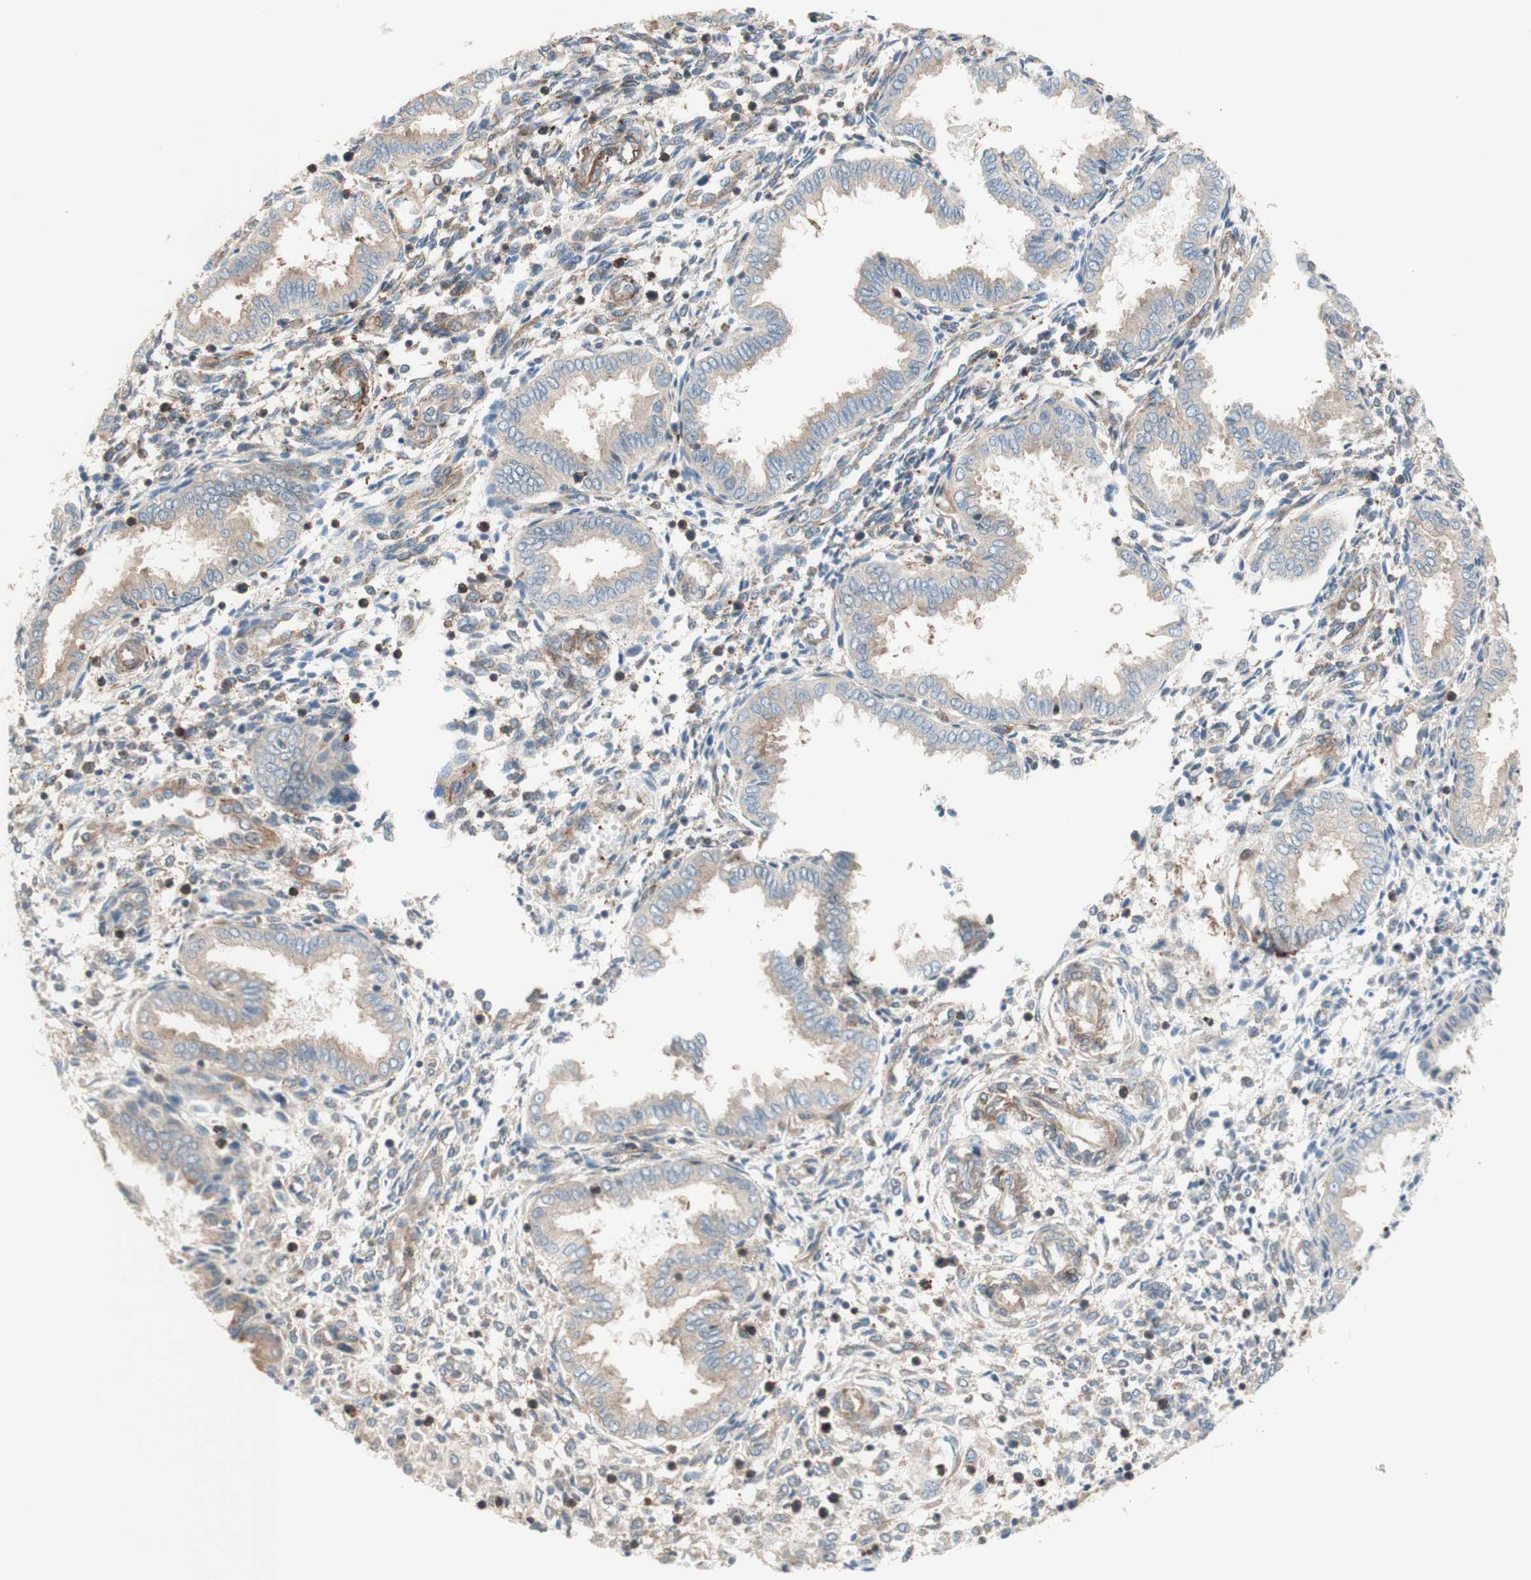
{"staining": {"intensity": "moderate", "quantity": ">75%", "location": "cytoplasmic/membranous"}, "tissue": "endometrium", "cell_type": "Cells in endometrial stroma", "image_type": "normal", "snomed": [{"axis": "morphology", "description": "Normal tissue, NOS"}, {"axis": "topography", "description": "Endometrium"}], "caption": "Normal endometrium reveals moderate cytoplasmic/membranous positivity in approximately >75% of cells in endometrial stroma.", "gene": "CCN4", "patient": {"sex": "female", "age": 33}}